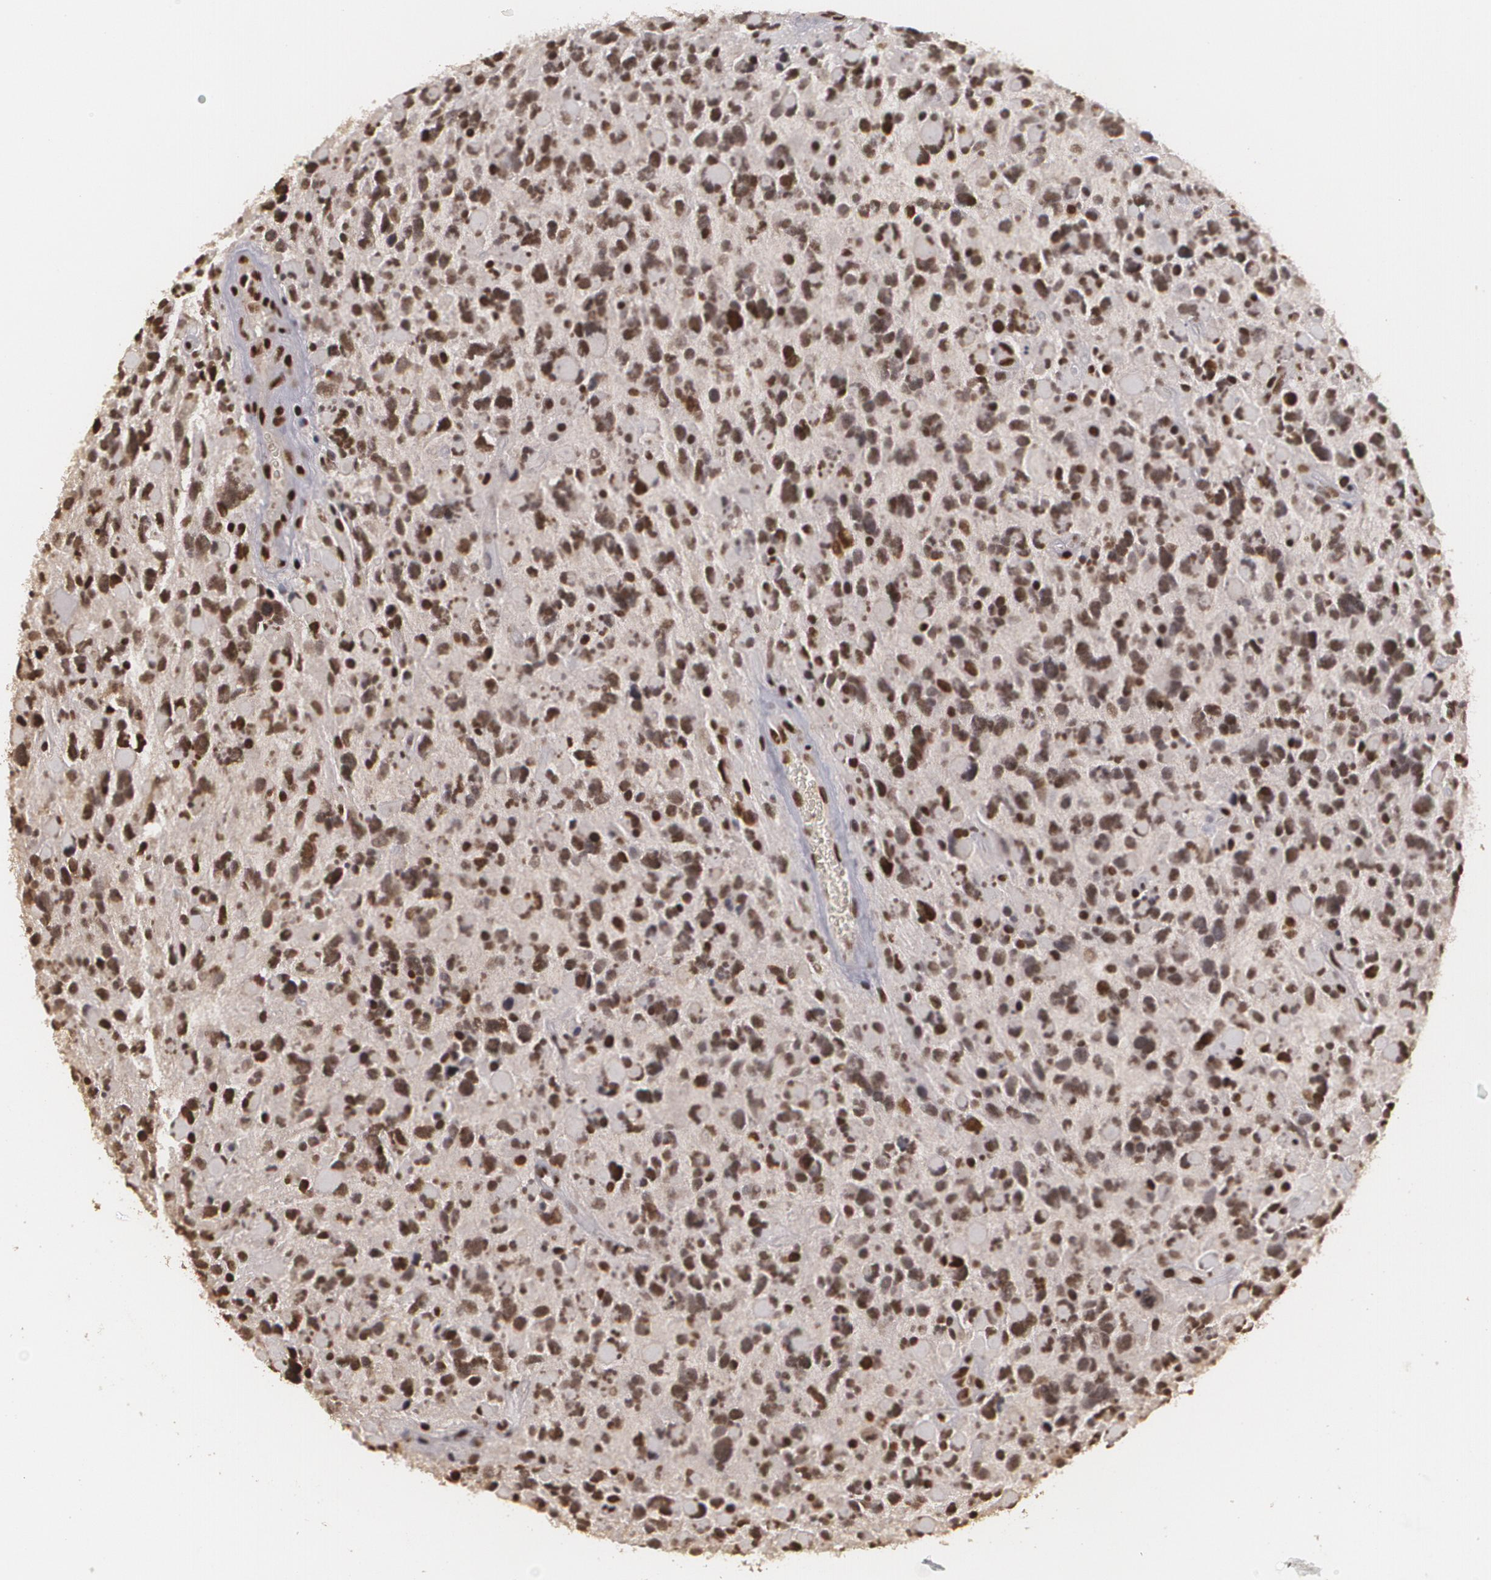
{"staining": {"intensity": "strong", "quantity": ">75%", "location": "nuclear"}, "tissue": "glioma", "cell_type": "Tumor cells", "image_type": "cancer", "snomed": [{"axis": "morphology", "description": "Glioma, malignant, High grade"}, {"axis": "topography", "description": "Brain"}], "caption": "Glioma stained with a protein marker exhibits strong staining in tumor cells.", "gene": "RCOR1", "patient": {"sex": "female", "age": 37}}